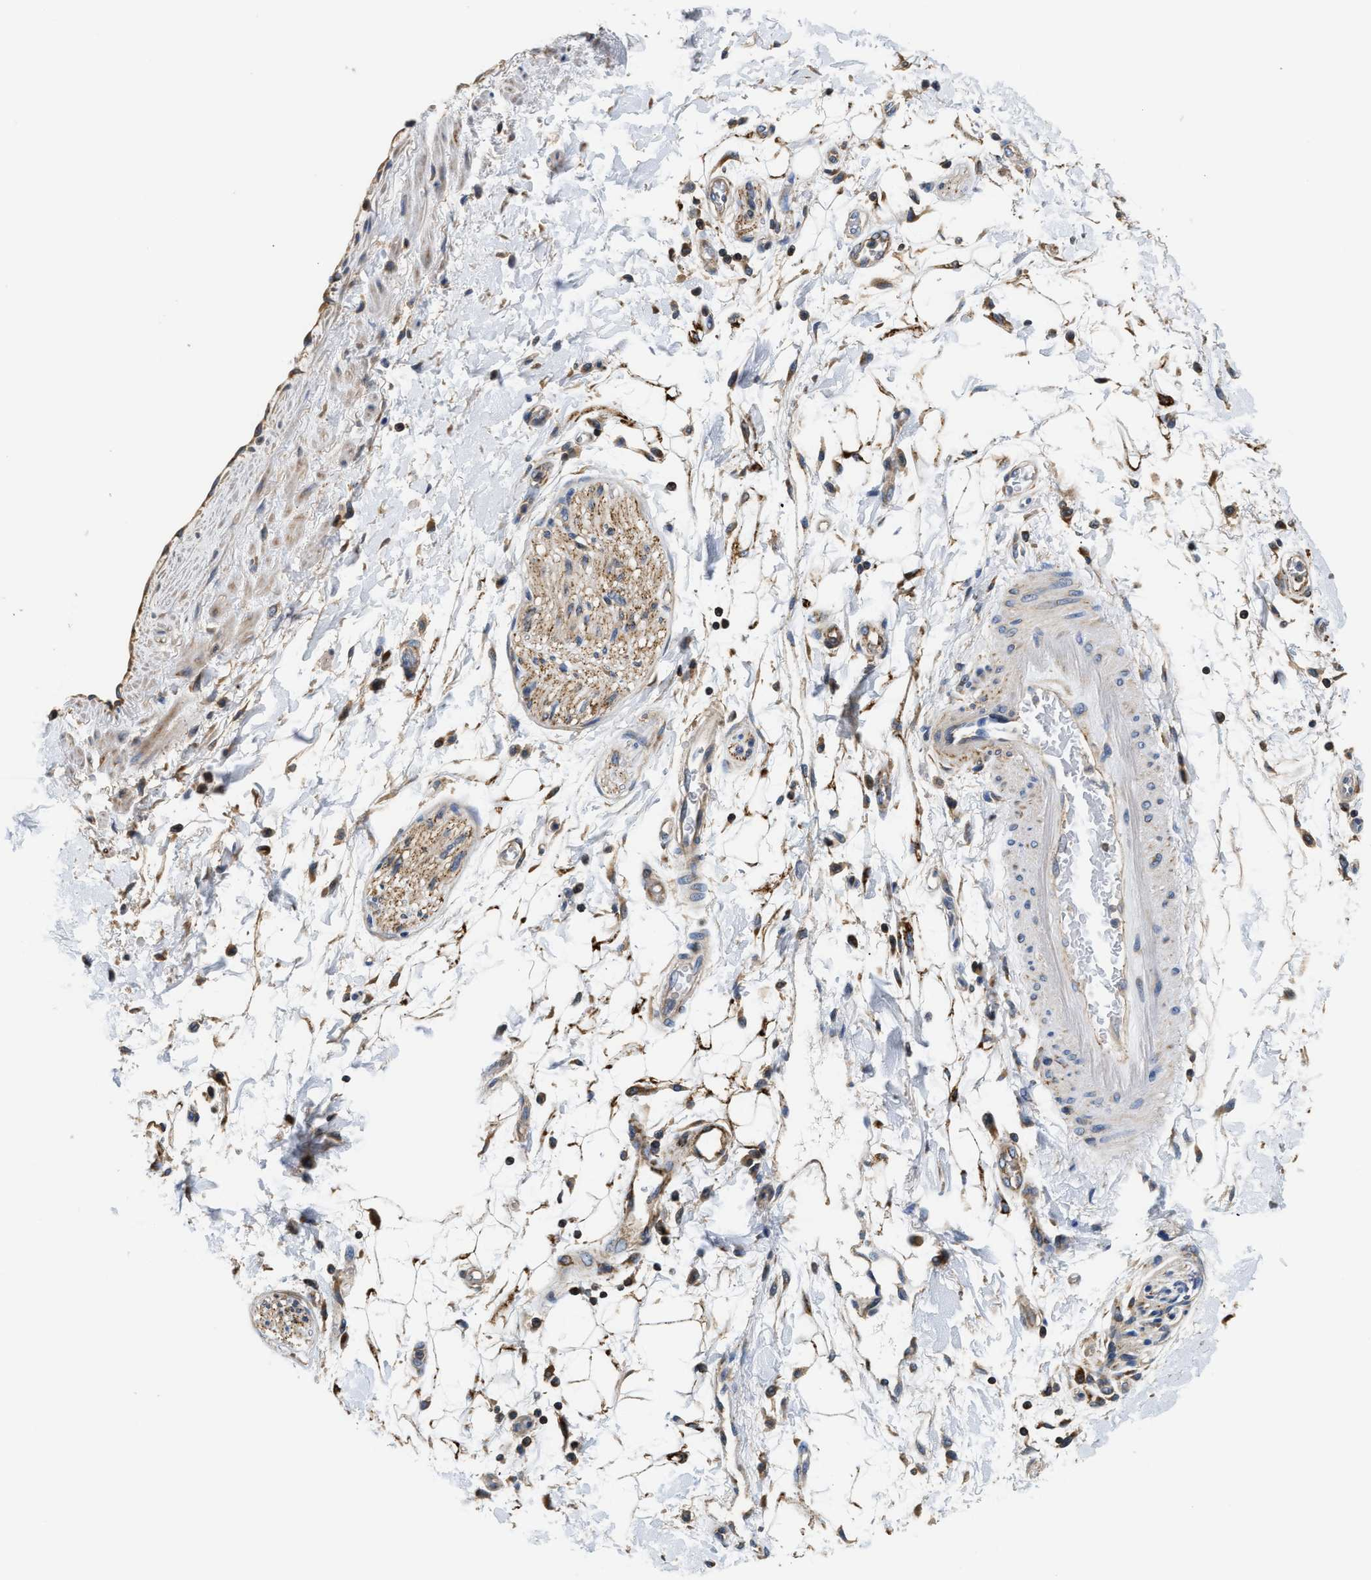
{"staining": {"intensity": "moderate", "quantity": ">75%", "location": "cytoplasmic/membranous"}, "tissue": "adipose tissue", "cell_type": "Adipocytes", "image_type": "normal", "snomed": [{"axis": "morphology", "description": "Normal tissue, NOS"}, {"axis": "morphology", "description": "Adenocarcinoma, NOS"}, {"axis": "topography", "description": "Duodenum"}, {"axis": "topography", "description": "Peripheral nerve tissue"}], "caption": "Moderate cytoplasmic/membranous positivity is appreciated in approximately >75% of adipocytes in normal adipose tissue. The staining was performed using DAB to visualize the protein expression in brown, while the nuclei were stained in blue with hematoxylin (Magnification: 20x).", "gene": "CCM2", "patient": {"sex": "female", "age": 60}}